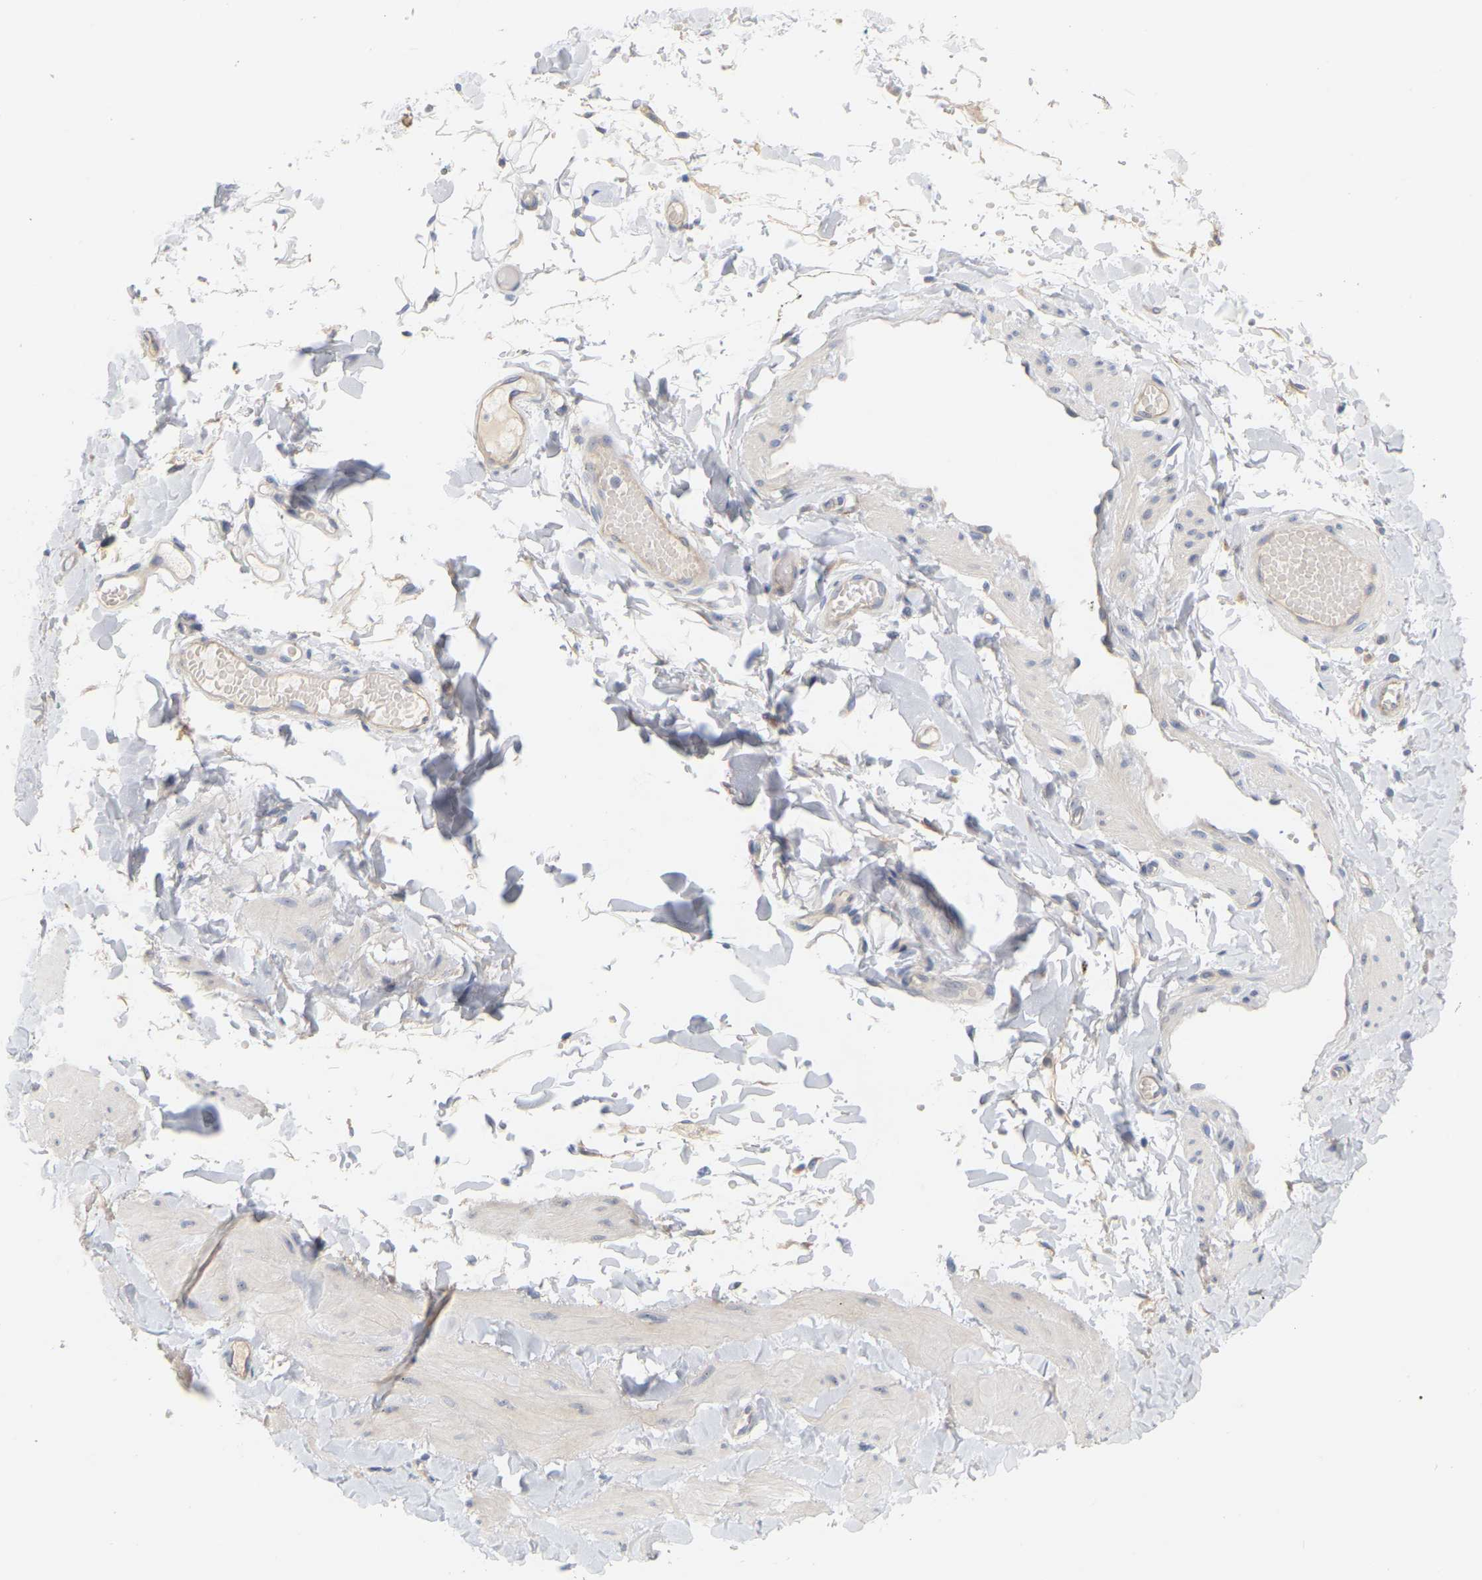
{"staining": {"intensity": "negative", "quantity": "none", "location": "none"}, "tissue": "adipose tissue", "cell_type": "Adipocytes", "image_type": "normal", "snomed": [{"axis": "morphology", "description": "Normal tissue, NOS"}, {"axis": "topography", "description": "Adipose tissue"}, {"axis": "topography", "description": "Vascular tissue"}, {"axis": "topography", "description": "Peripheral nerve tissue"}], "caption": "This is an IHC image of normal adipose tissue. There is no positivity in adipocytes.", "gene": "MINDY4", "patient": {"sex": "male", "age": 25}}